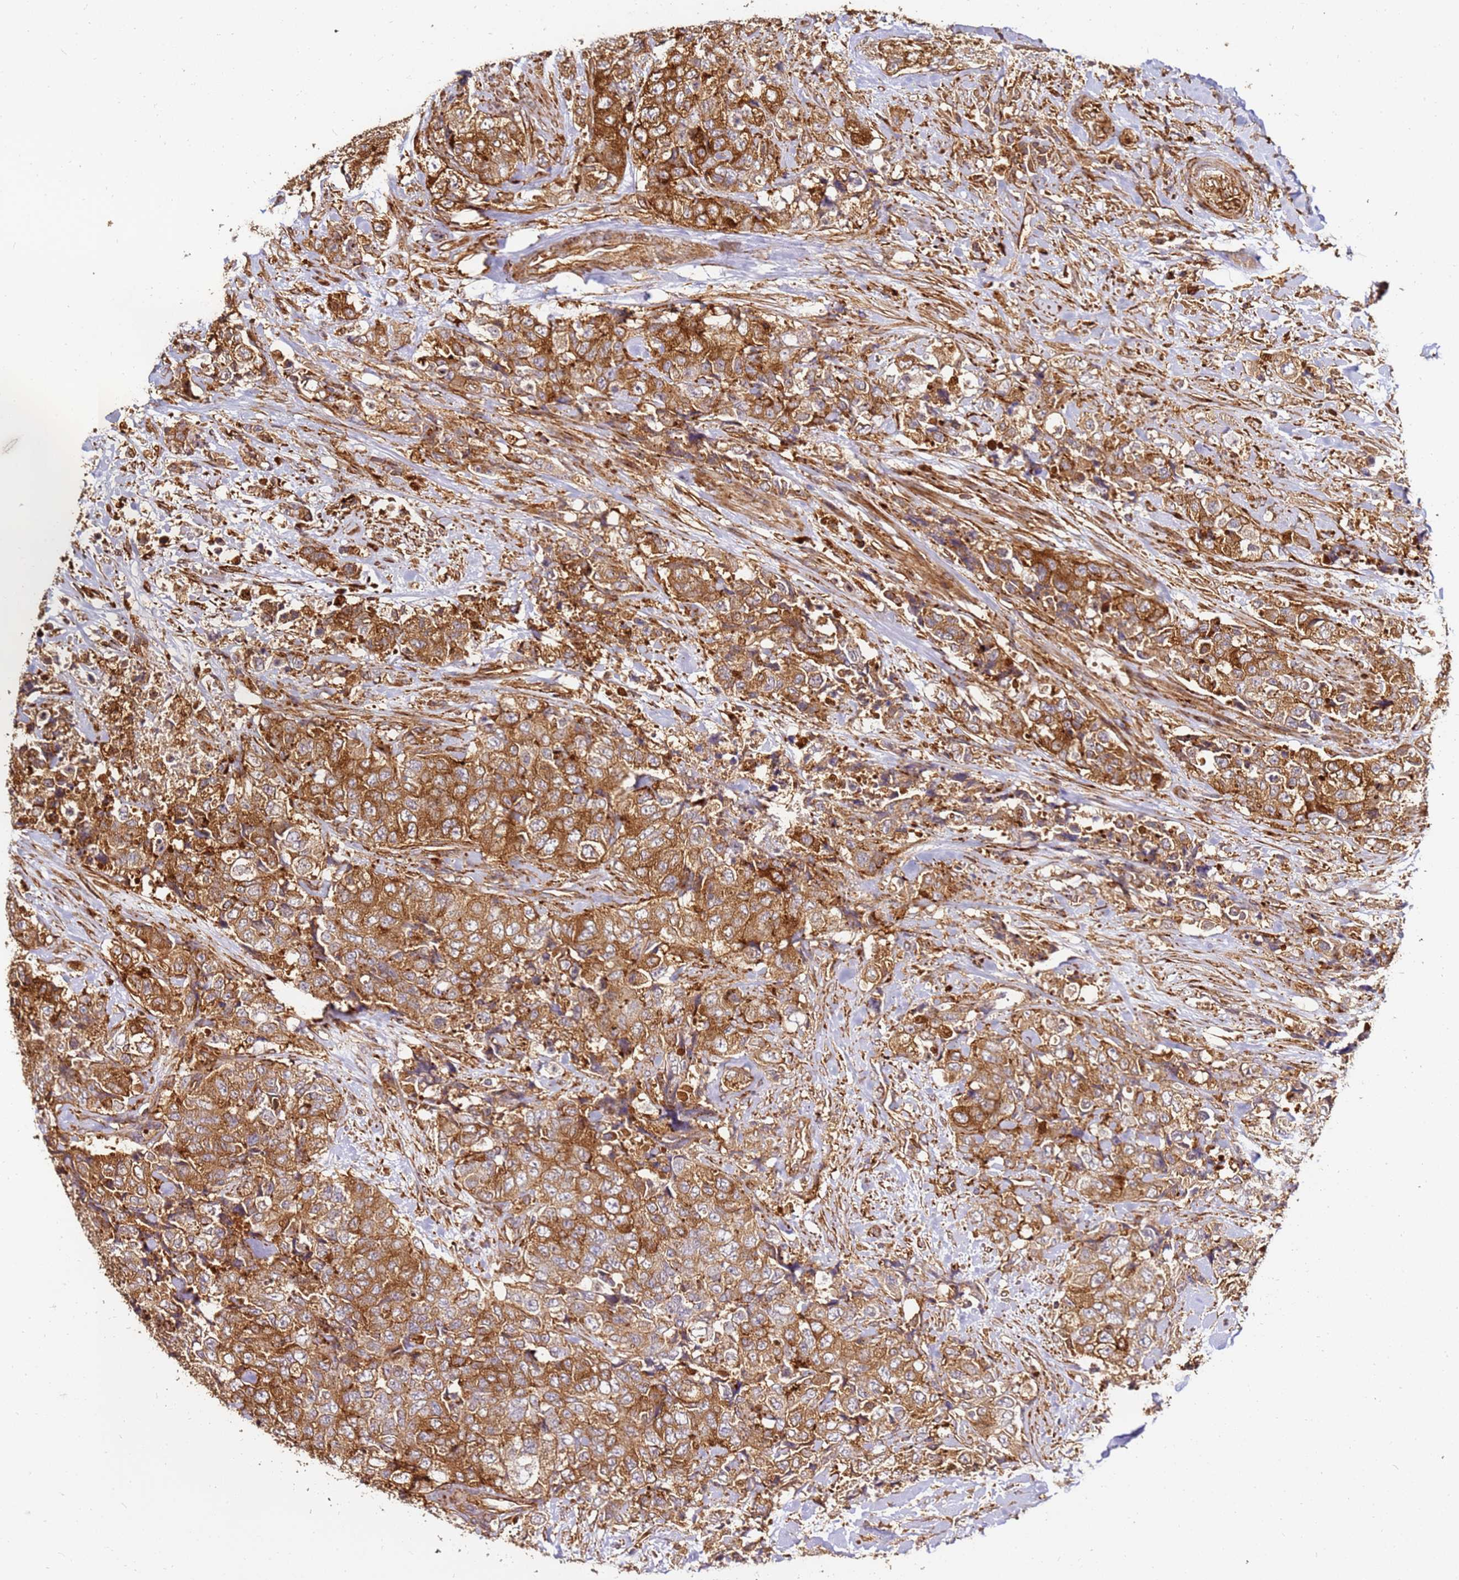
{"staining": {"intensity": "strong", "quantity": ">75%", "location": "cytoplasmic/membranous"}, "tissue": "urothelial cancer", "cell_type": "Tumor cells", "image_type": "cancer", "snomed": [{"axis": "morphology", "description": "Urothelial carcinoma, High grade"}, {"axis": "topography", "description": "Urinary bladder"}], "caption": "High-grade urothelial carcinoma stained with immunohistochemistry displays strong cytoplasmic/membranous expression in approximately >75% of tumor cells. The staining was performed using DAB, with brown indicating positive protein expression. Nuclei are stained blue with hematoxylin.", "gene": "DVL3", "patient": {"sex": "female", "age": 78}}